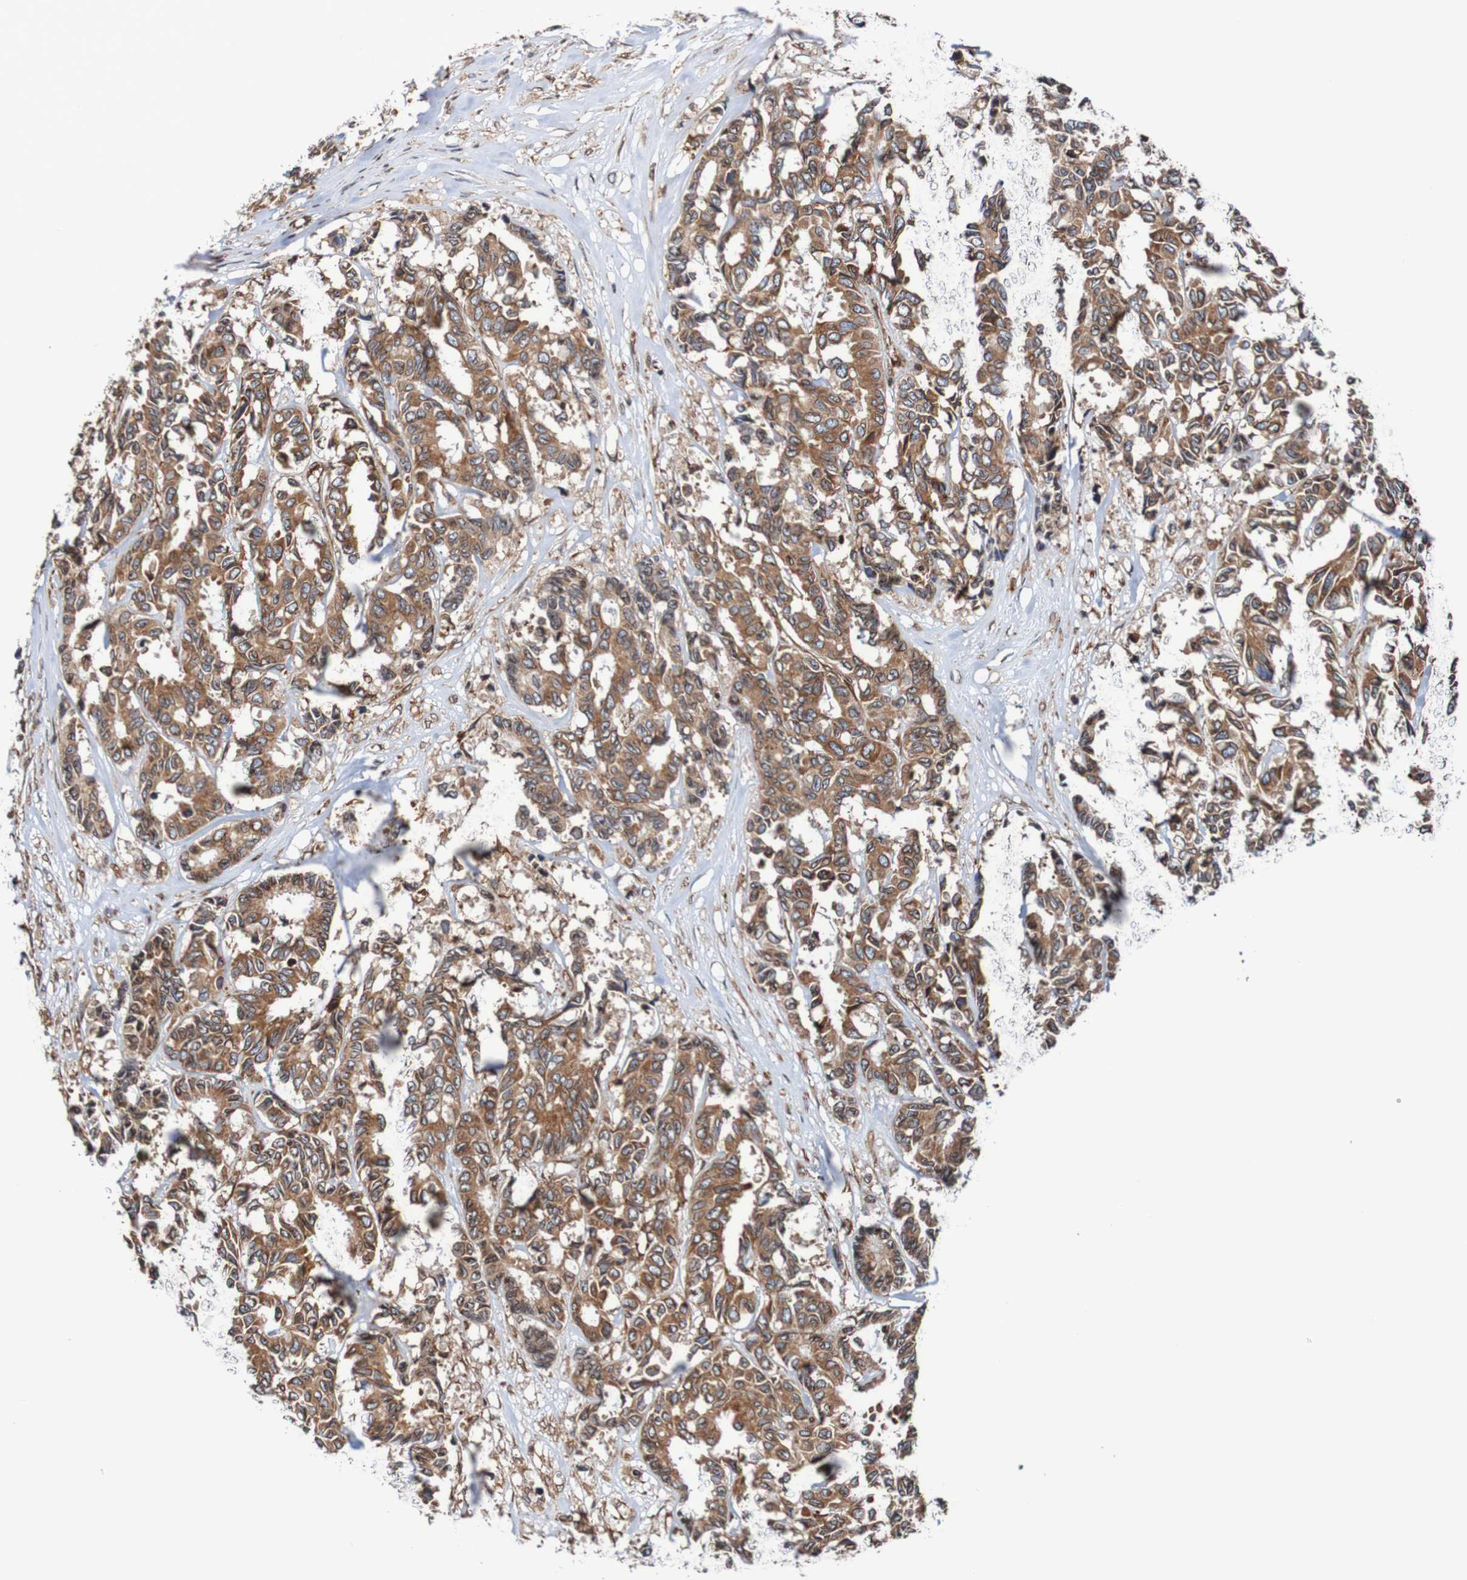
{"staining": {"intensity": "moderate", "quantity": ">75%", "location": "cytoplasmic/membranous,nuclear"}, "tissue": "breast cancer", "cell_type": "Tumor cells", "image_type": "cancer", "snomed": [{"axis": "morphology", "description": "Duct carcinoma"}, {"axis": "topography", "description": "Breast"}], "caption": "IHC staining of intraductal carcinoma (breast), which exhibits medium levels of moderate cytoplasmic/membranous and nuclear positivity in about >75% of tumor cells indicating moderate cytoplasmic/membranous and nuclear protein staining. The staining was performed using DAB (brown) for protein detection and nuclei were counterstained in hematoxylin (blue).", "gene": "TMEM109", "patient": {"sex": "female", "age": 87}}